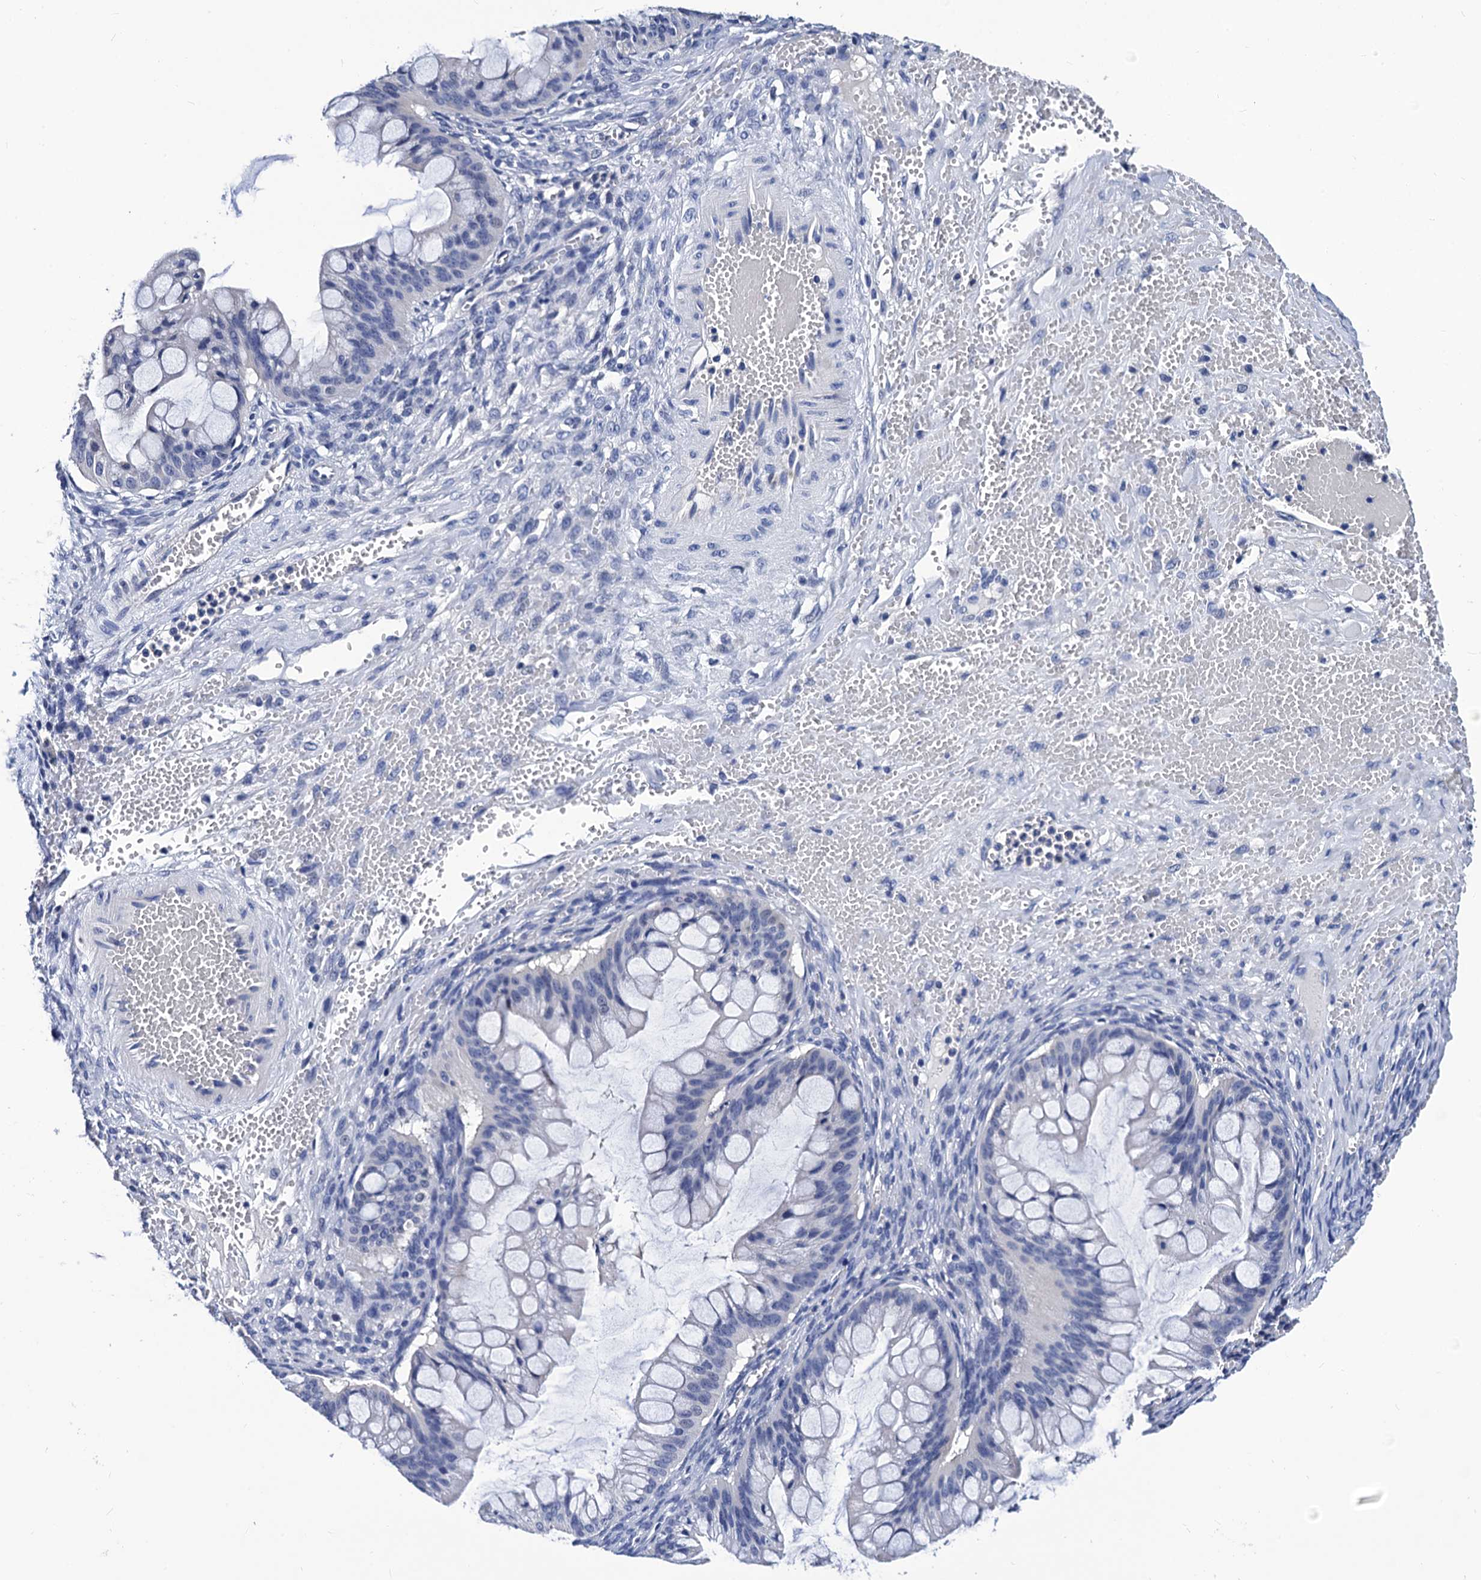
{"staining": {"intensity": "negative", "quantity": "none", "location": "none"}, "tissue": "ovarian cancer", "cell_type": "Tumor cells", "image_type": "cancer", "snomed": [{"axis": "morphology", "description": "Cystadenocarcinoma, mucinous, NOS"}, {"axis": "topography", "description": "Ovary"}], "caption": "IHC histopathology image of ovarian mucinous cystadenocarcinoma stained for a protein (brown), which demonstrates no expression in tumor cells.", "gene": "LRRC30", "patient": {"sex": "female", "age": 73}}